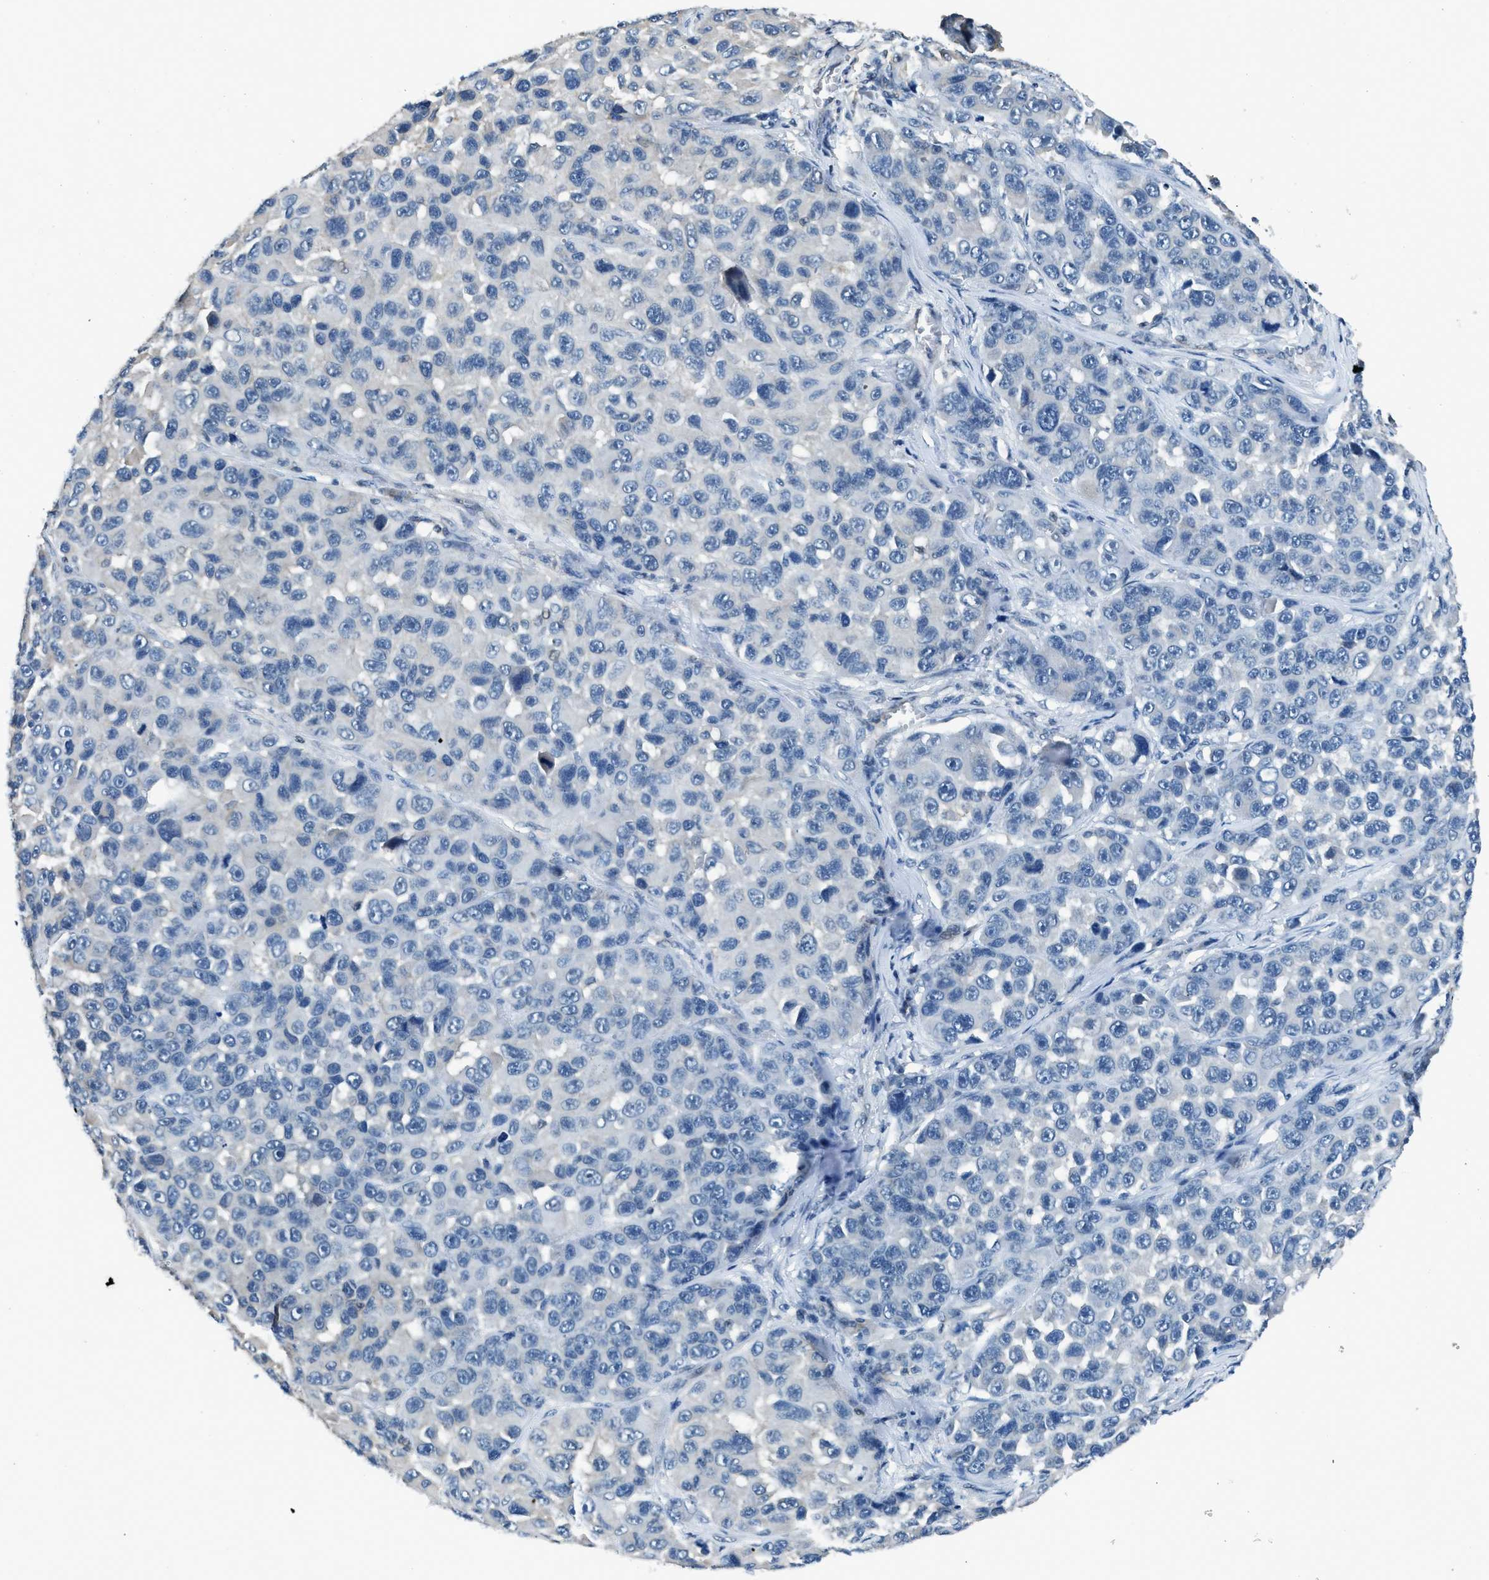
{"staining": {"intensity": "negative", "quantity": "none", "location": "none"}, "tissue": "melanoma", "cell_type": "Tumor cells", "image_type": "cancer", "snomed": [{"axis": "morphology", "description": "Malignant melanoma, NOS"}, {"axis": "topography", "description": "Skin"}], "caption": "DAB immunohistochemical staining of melanoma exhibits no significant staining in tumor cells. (Stains: DAB (3,3'-diaminobenzidine) immunohistochemistry (IHC) with hematoxylin counter stain, Microscopy: brightfield microscopy at high magnification).", "gene": "LMLN", "patient": {"sex": "male", "age": 53}}